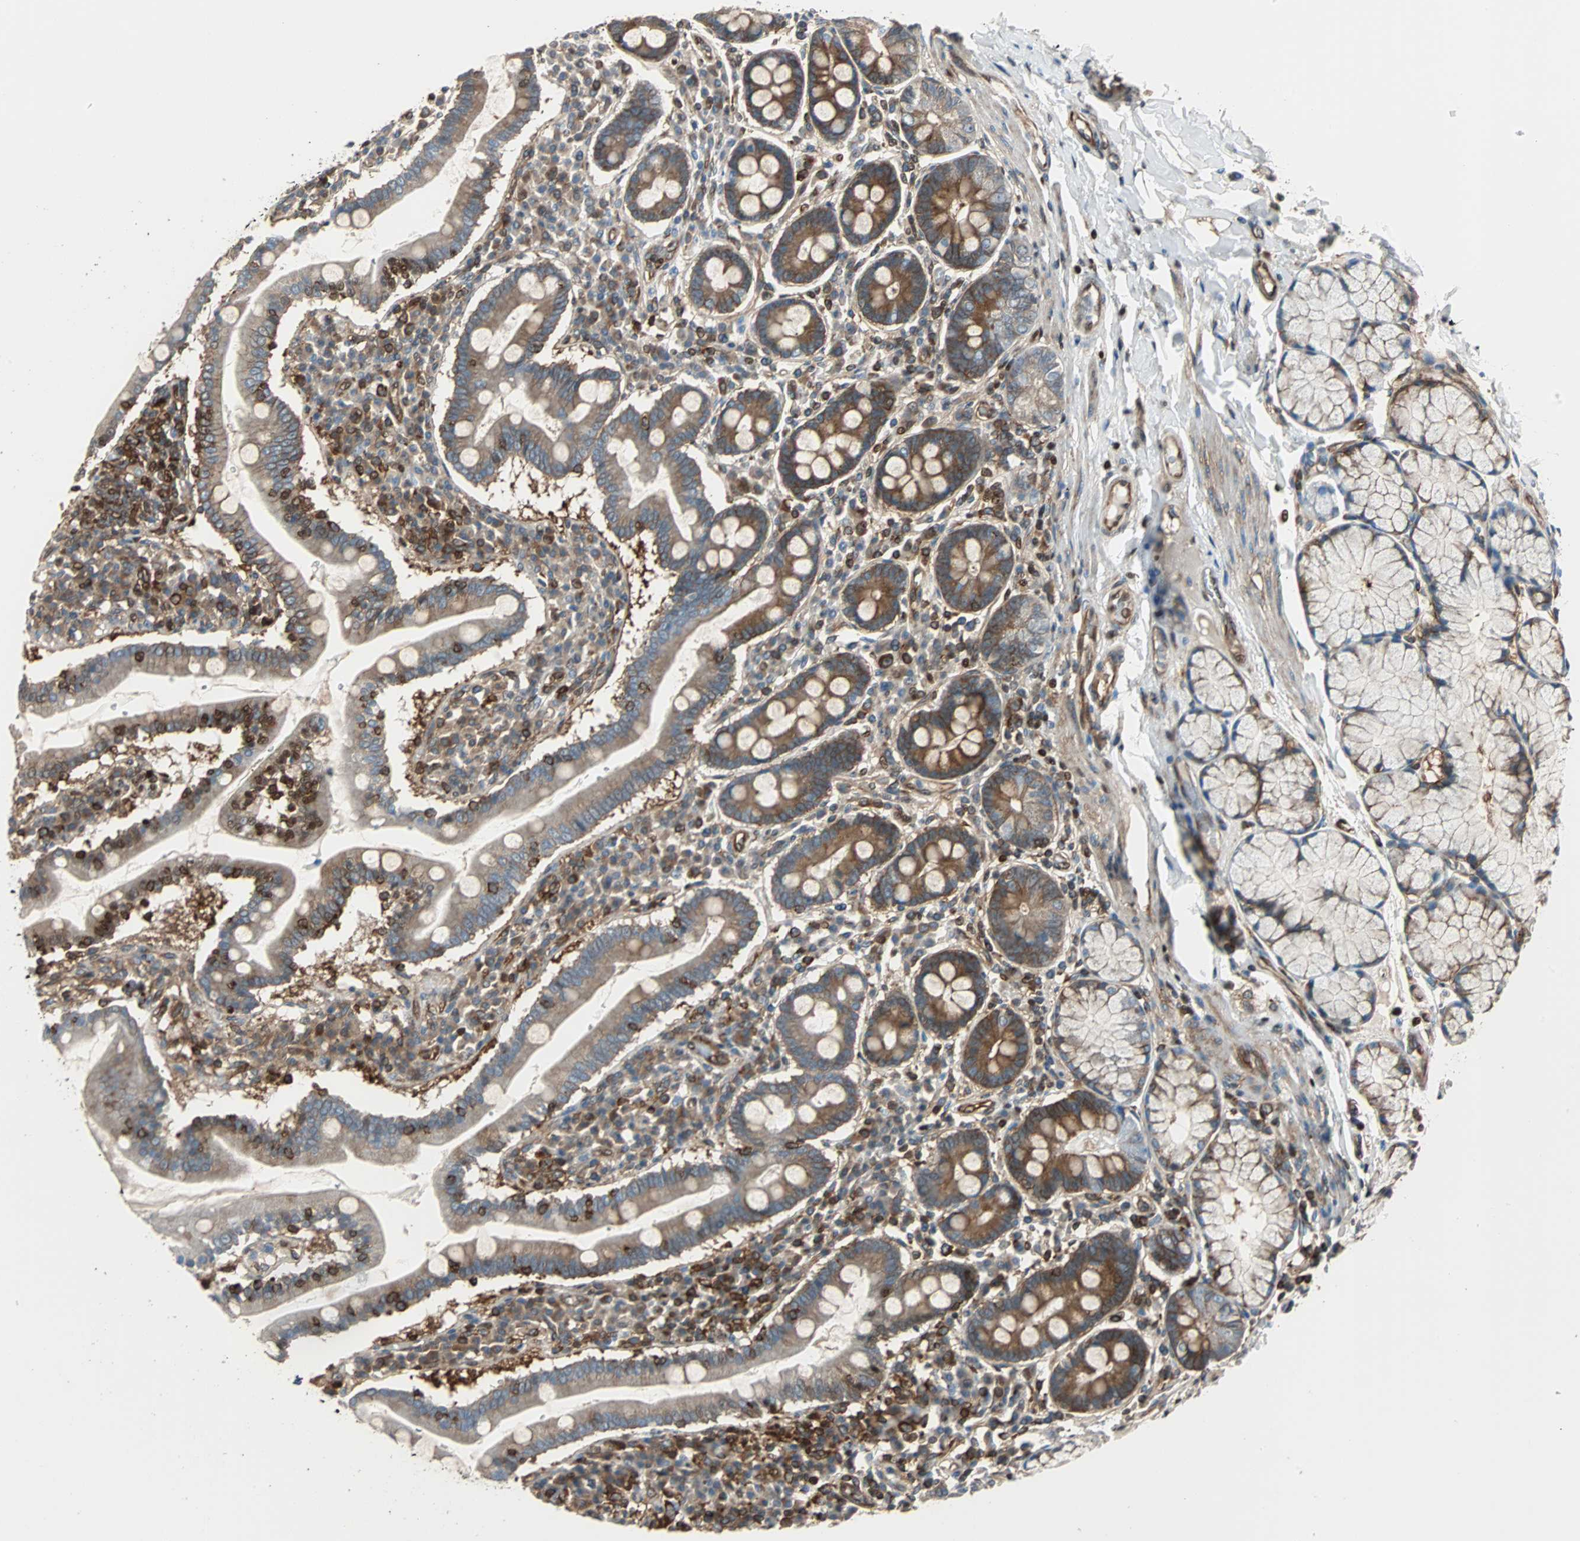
{"staining": {"intensity": "strong", "quantity": ">75%", "location": "cytoplasmic/membranous"}, "tissue": "duodenum", "cell_type": "Glandular cells", "image_type": "normal", "snomed": [{"axis": "morphology", "description": "Normal tissue, NOS"}, {"axis": "topography", "description": "Duodenum"}], "caption": "Normal duodenum shows strong cytoplasmic/membranous staining in approximately >75% of glandular cells, visualized by immunohistochemistry. Nuclei are stained in blue.", "gene": "RELA", "patient": {"sex": "male", "age": 50}}